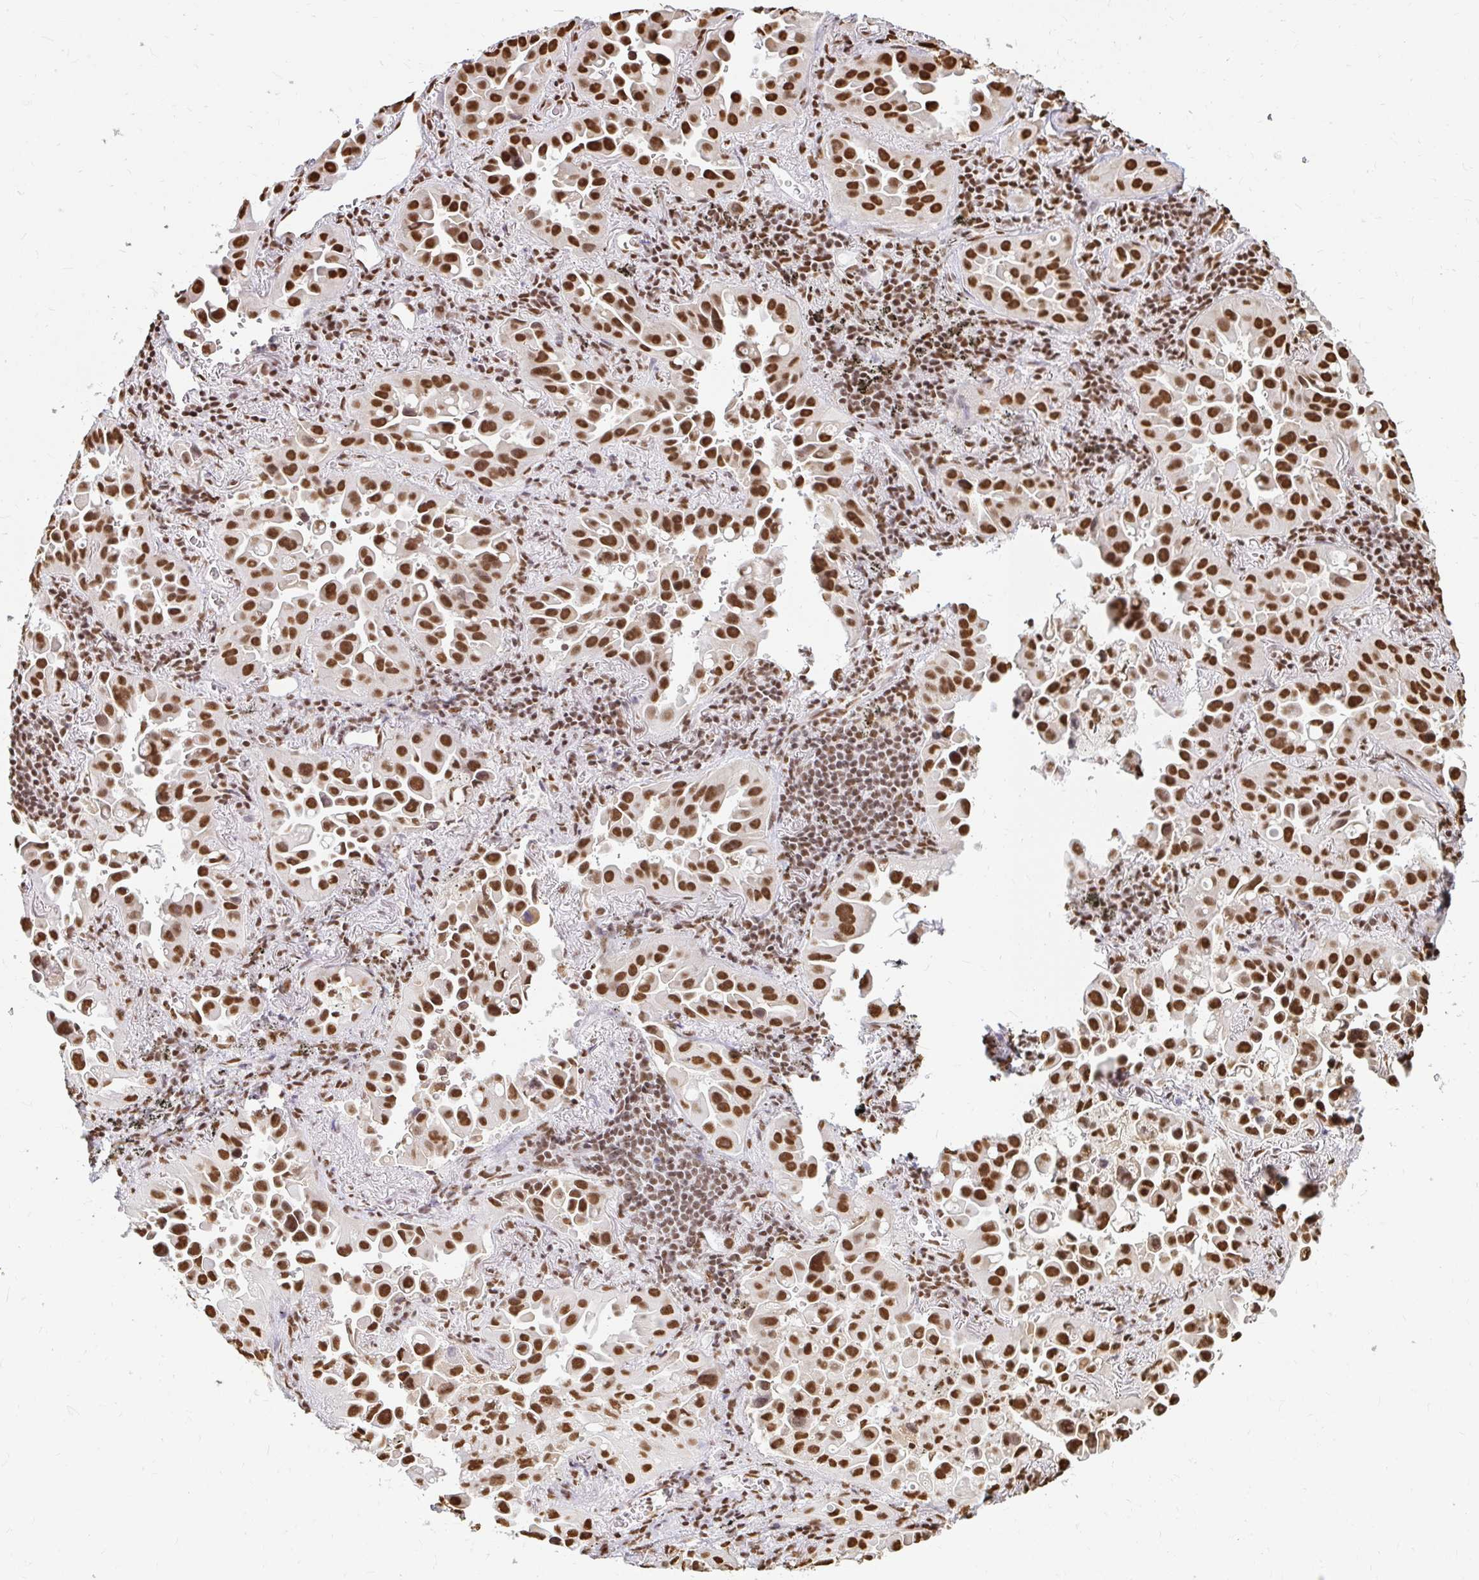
{"staining": {"intensity": "strong", "quantity": ">75%", "location": "nuclear"}, "tissue": "lung cancer", "cell_type": "Tumor cells", "image_type": "cancer", "snomed": [{"axis": "morphology", "description": "Adenocarcinoma, NOS"}, {"axis": "topography", "description": "Lung"}], "caption": "DAB (3,3'-diaminobenzidine) immunohistochemical staining of adenocarcinoma (lung) demonstrates strong nuclear protein positivity in approximately >75% of tumor cells.", "gene": "HNRNPU", "patient": {"sex": "male", "age": 68}}